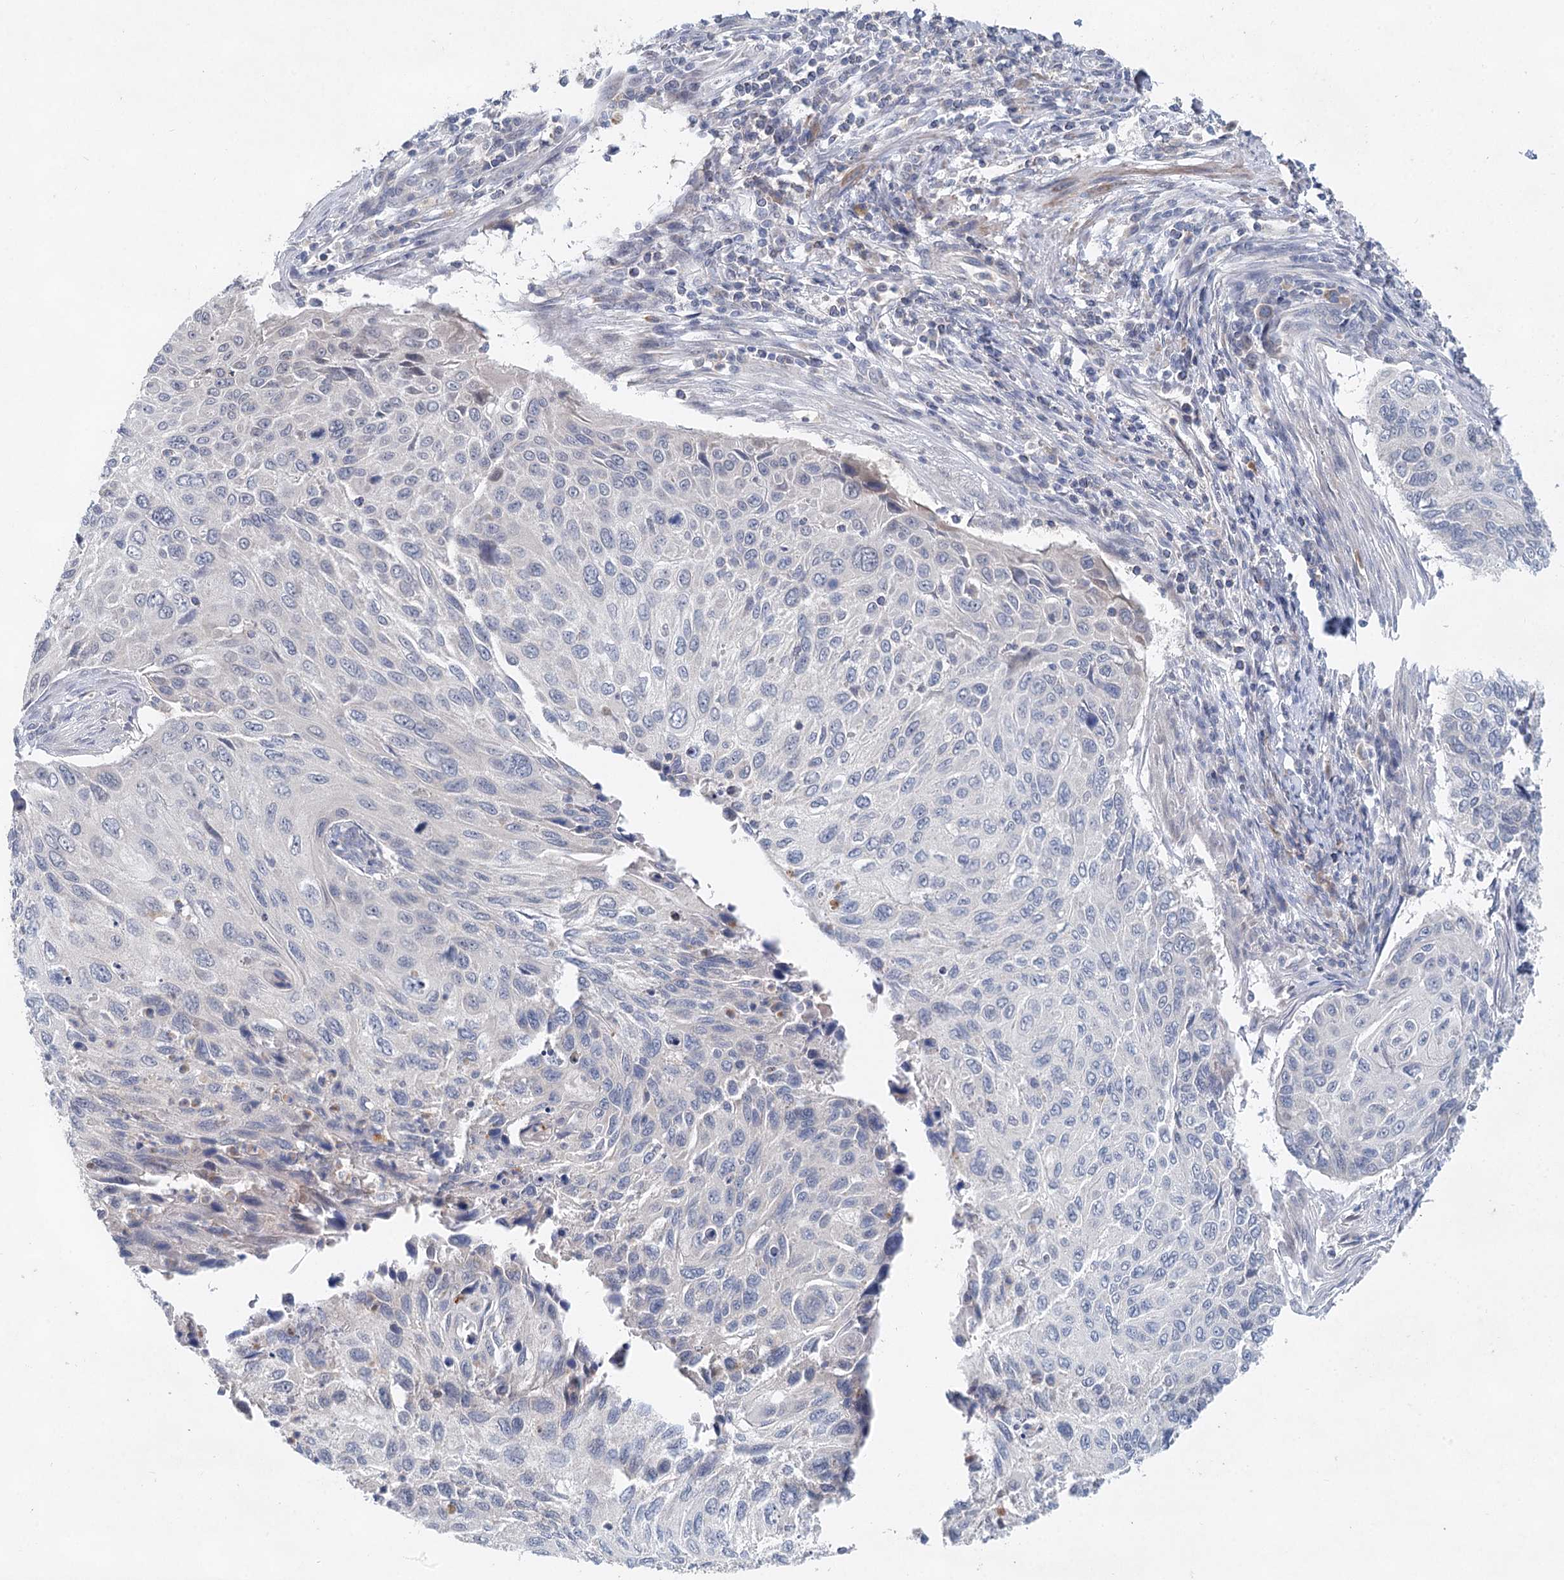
{"staining": {"intensity": "negative", "quantity": "none", "location": "none"}, "tissue": "cervical cancer", "cell_type": "Tumor cells", "image_type": "cancer", "snomed": [{"axis": "morphology", "description": "Squamous cell carcinoma, NOS"}, {"axis": "topography", "description": "Cervix"}], "caption": "Cervical cancer was stained to show a protein in brown. There is no significant expression in tumor cells.", "gene": "BLTP1", "patient": {"sex": "female", "age": 70}}